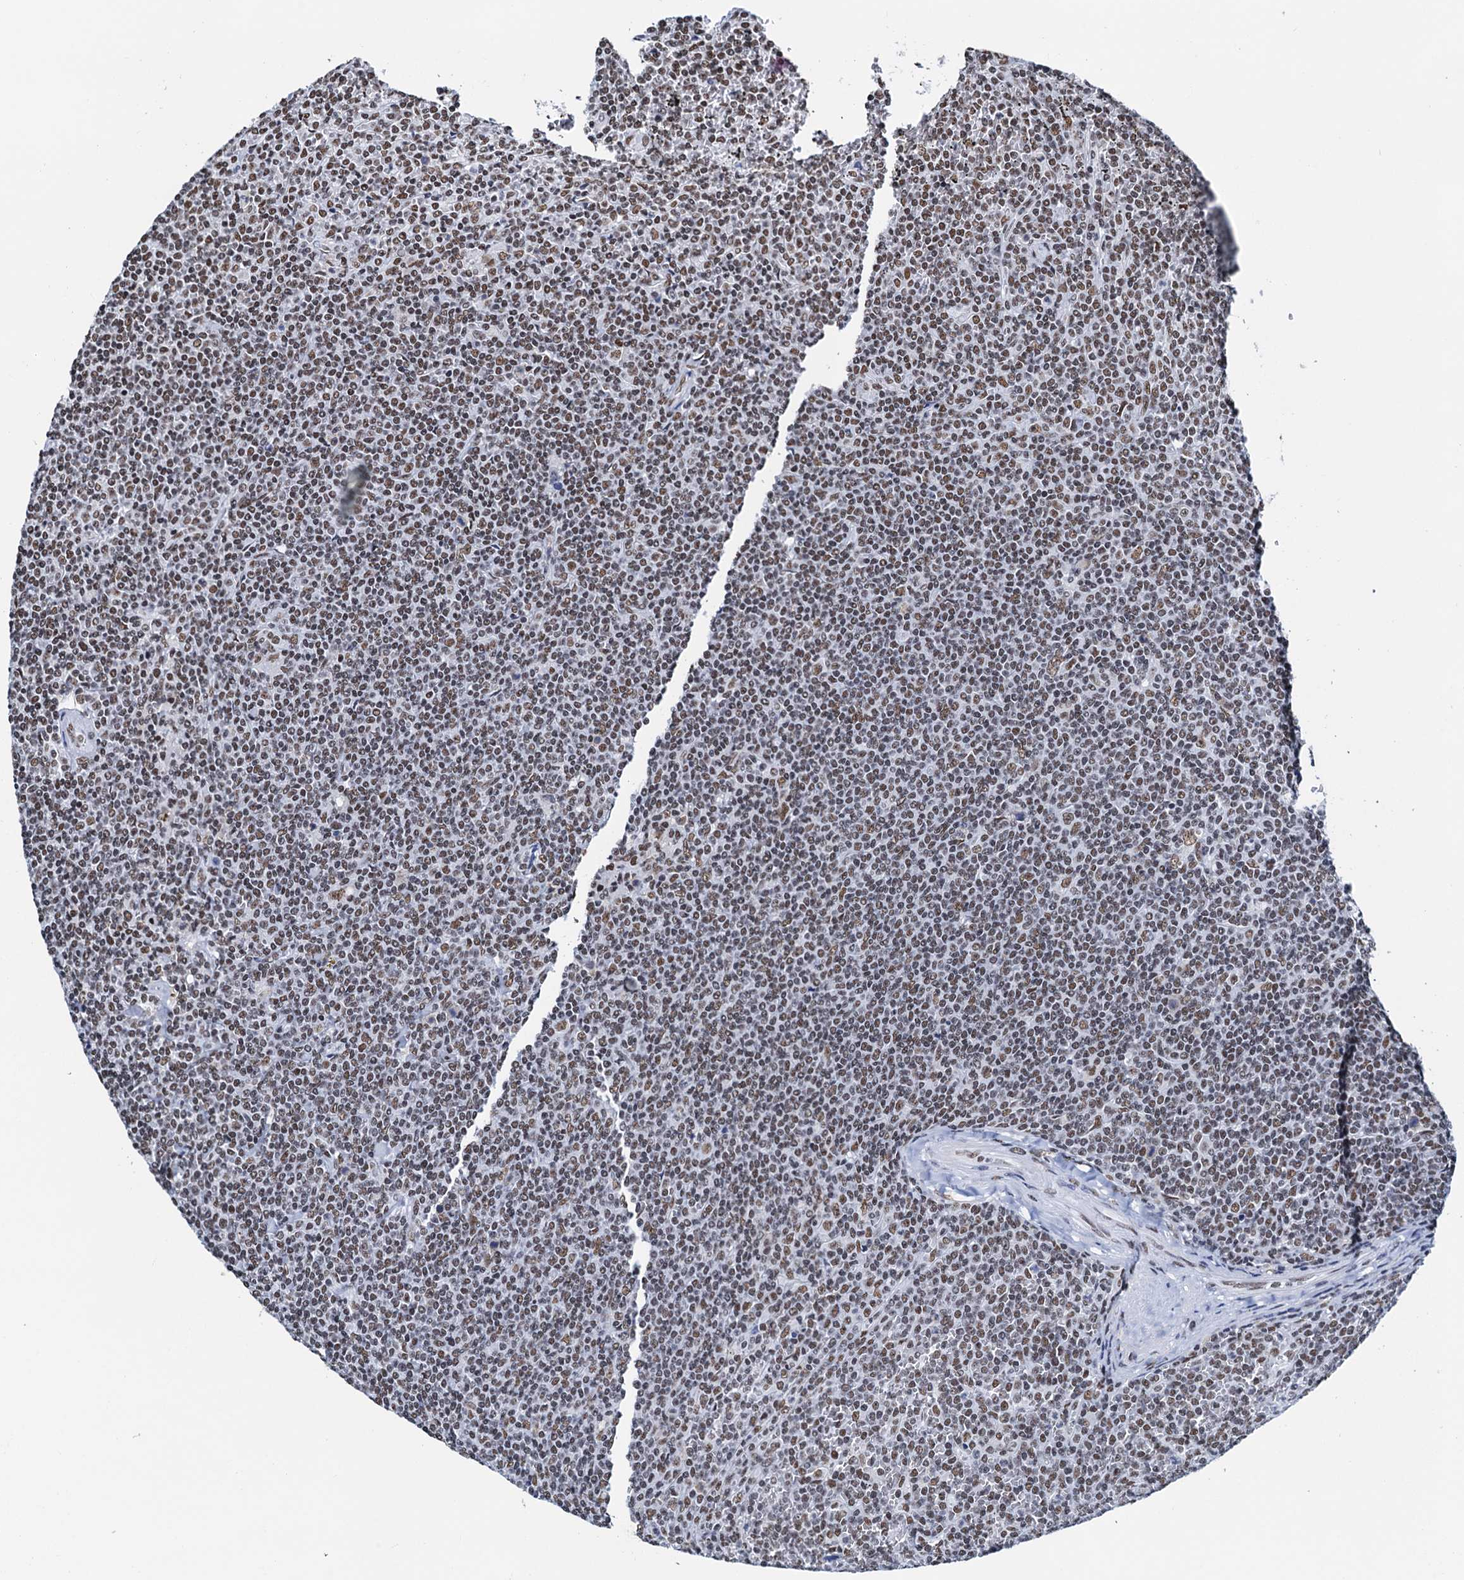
{"staining": {"intensity": "moderate", "quantity": ">75%", "location": "nuclear"}, "tissue": "lymphoma", "cell_type": "Tumor cells", "image_type": "cancer", "snomed": [{"axis": "morphology", "description": "Malignant lymphoma, non-Hodgkin's type, Low grade"}, {"axis": "topography", "description": "Spleen"}], "caption": "Tumor cells exhibit medium levels of moderate nuclear positivity in about >75% of cells in human lymphoma.", "gene": "SLTM", "patient": {"sex": "female", "age": 19}}